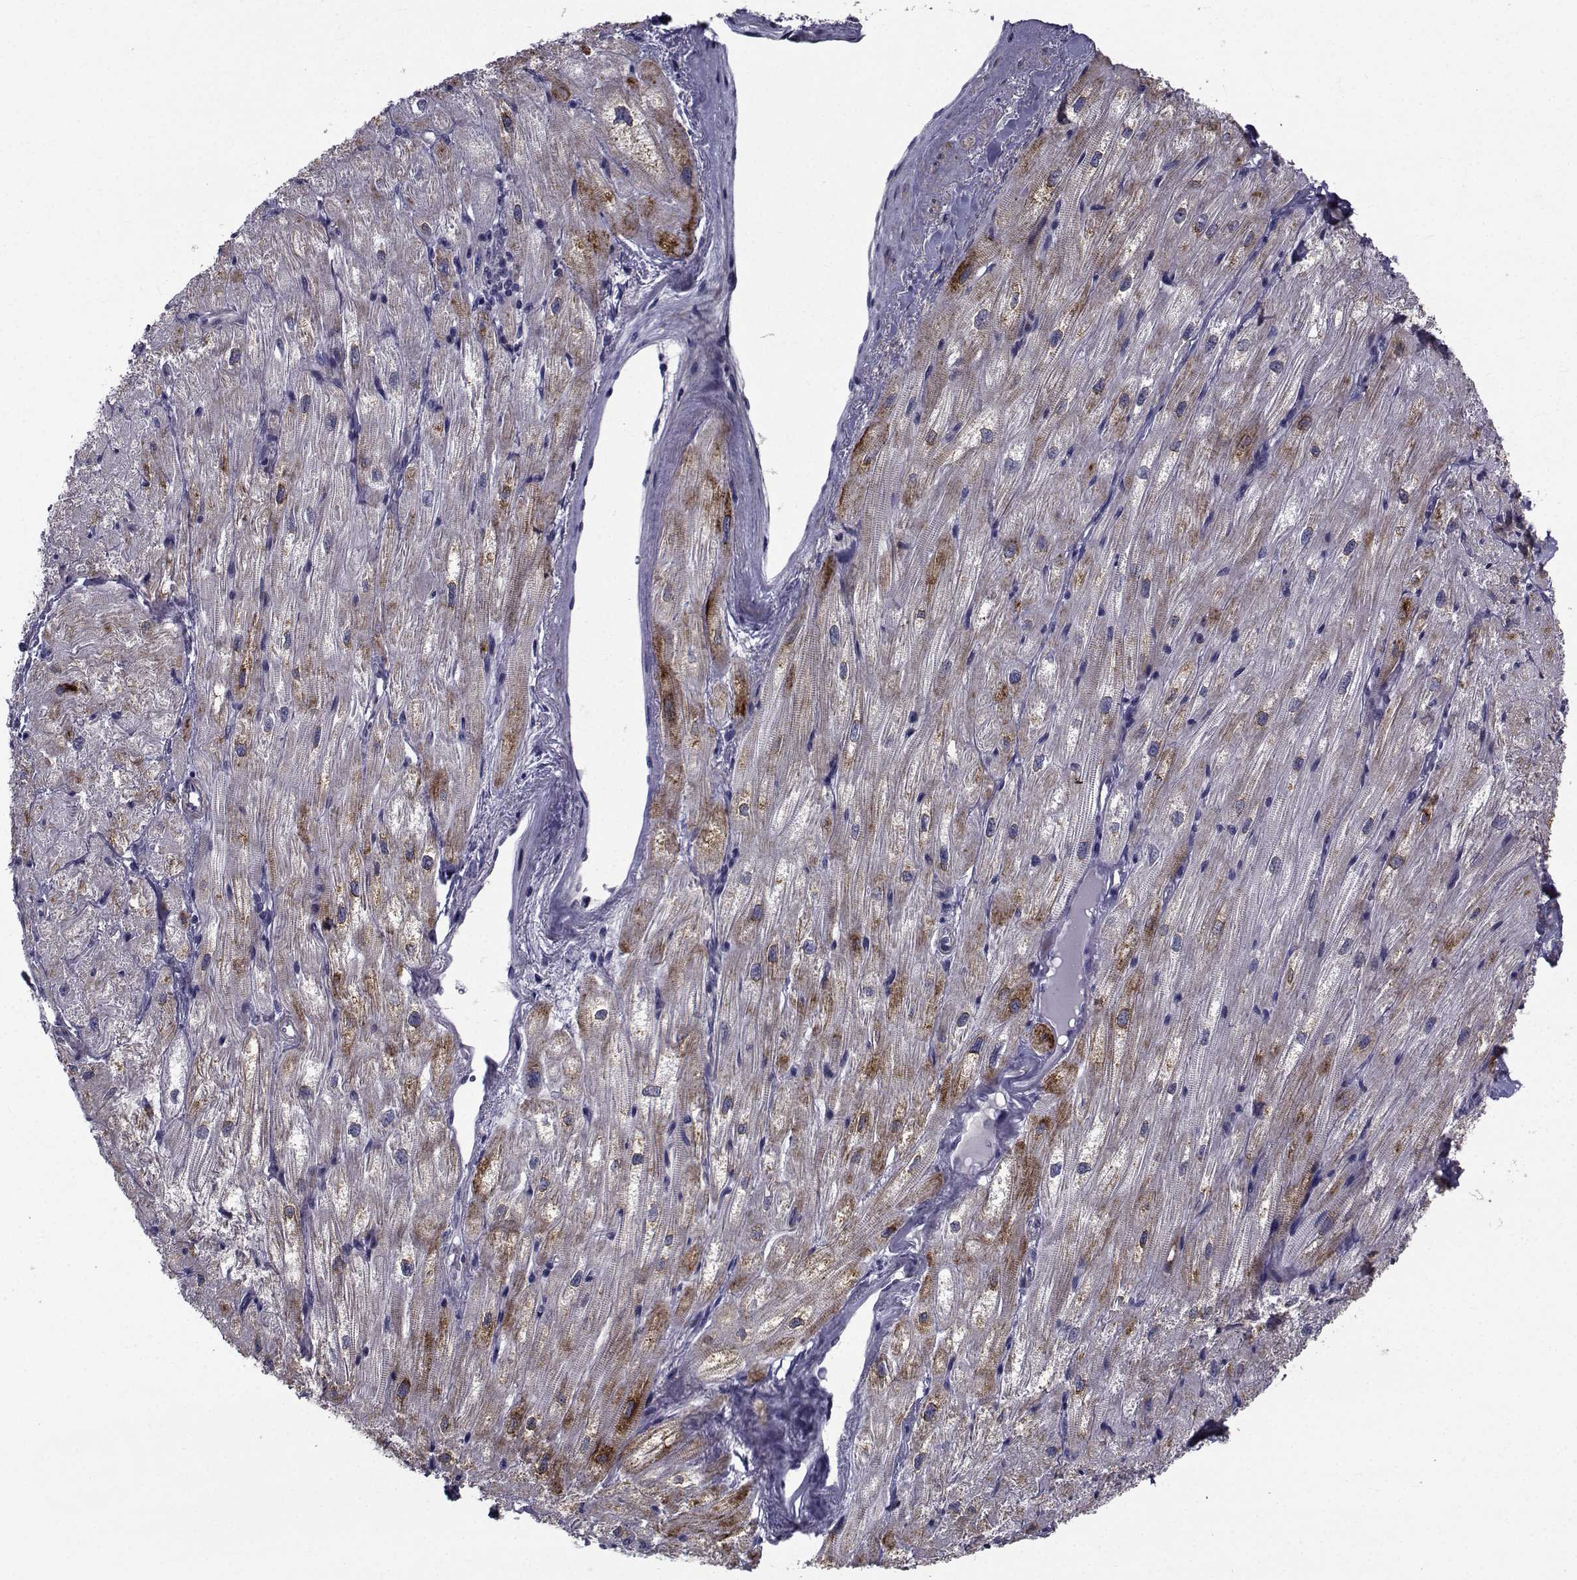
{"staining": {"intensity": "negative", "quantity": "none", "location": "none"}, "tissue": "heart muscle", "cell_type": "Cardiomyocytes", "image_type": "normal", "snomed": [{"axis": "morphology", "description": "Normal tissue, NOS"}, {"axis": "topography", "description": "Heart"}], "caption": "Human heart muscle stained for a protein using immunohistochemistry exhibits no positivity in cardiomyocytes.", "gene": "CFAP74", "patient": {"sex": "male", "age": 57}}